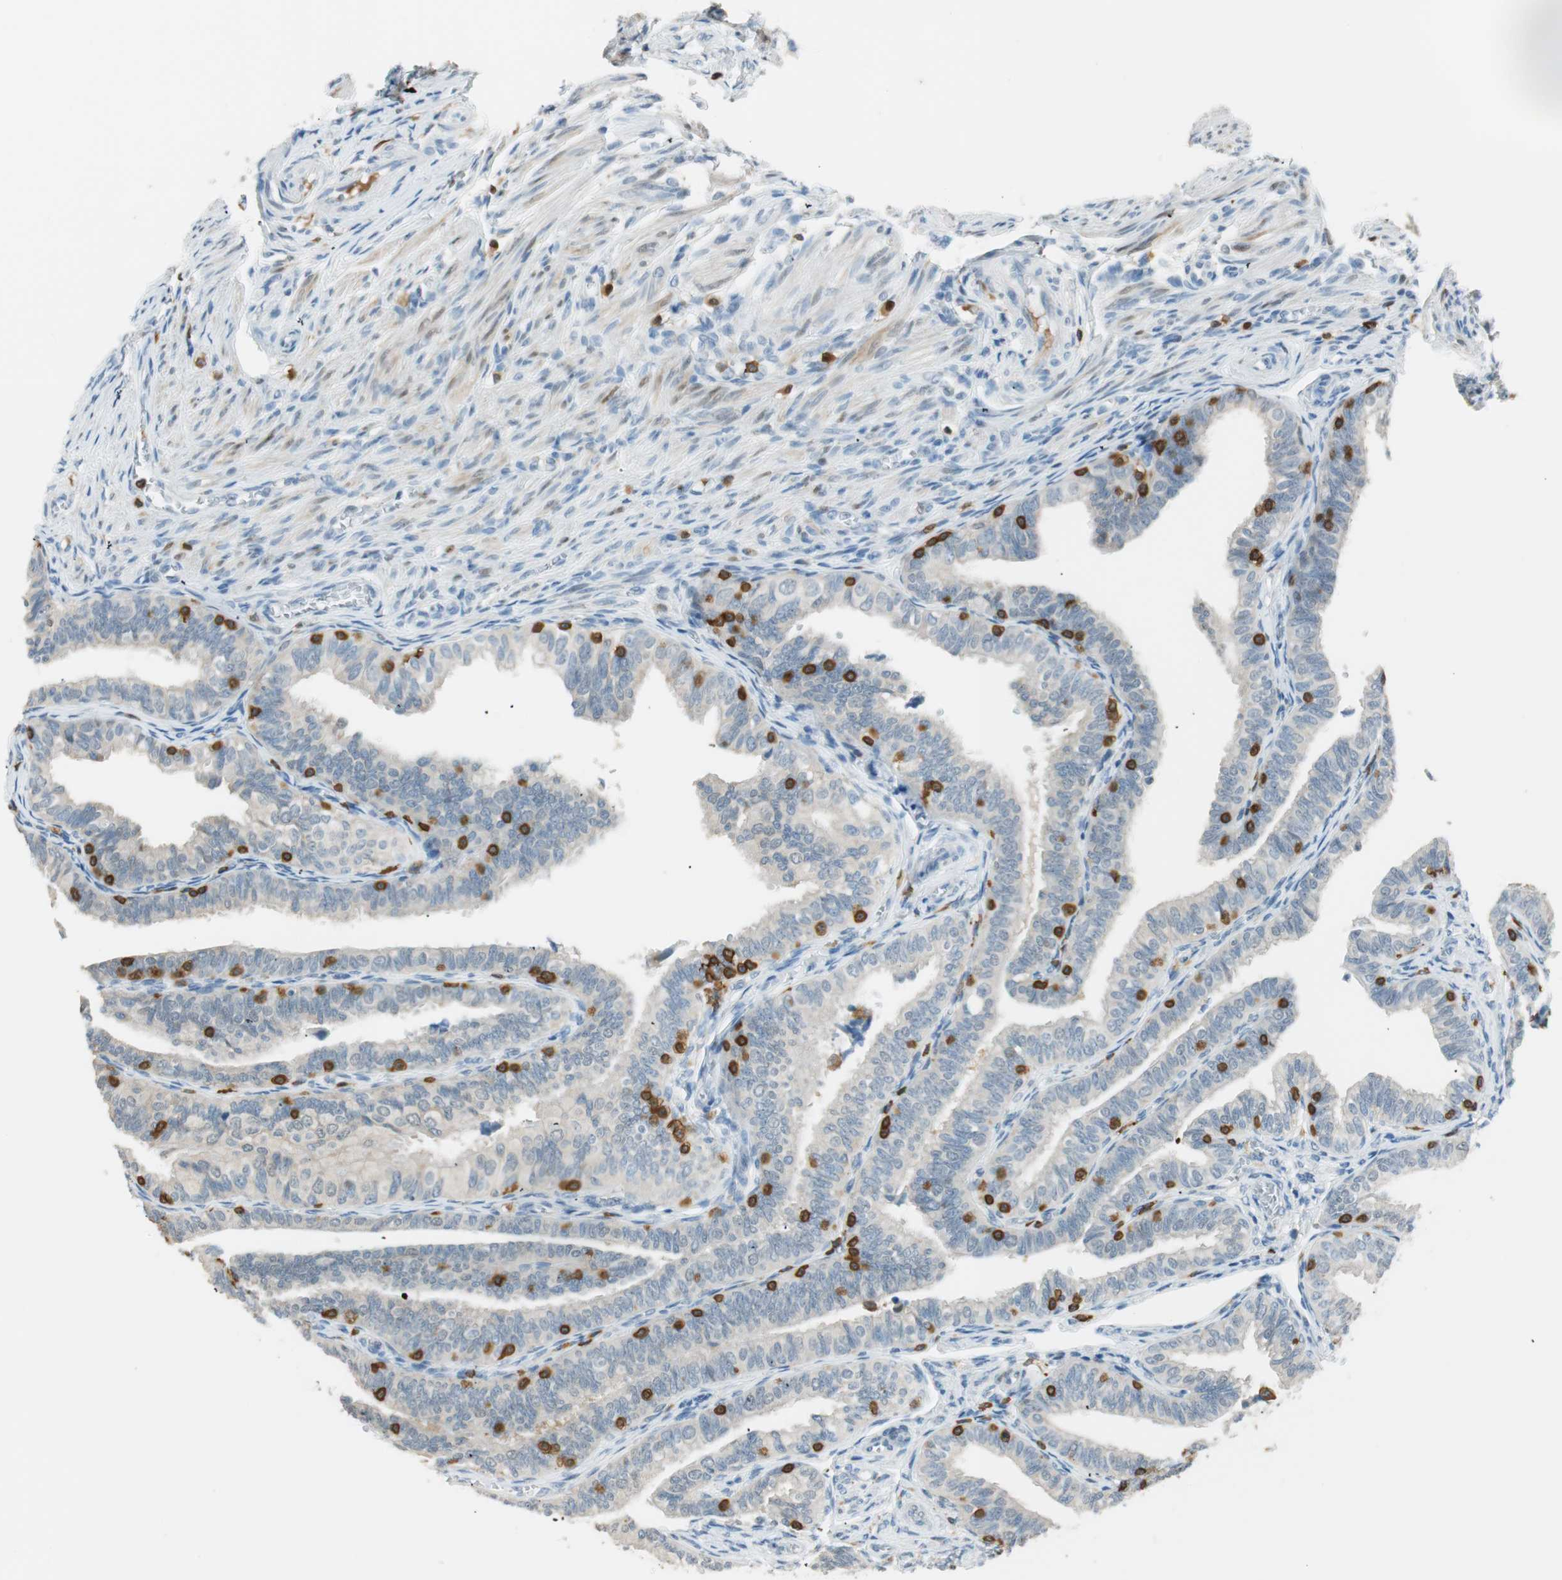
{"staining": {"intensity": "weak", "quantity": ">75%", "location": "cytoplasmic/membranous"}, "tissue": "fallopian tube", "cell_type": "Glandular cells", "image_type": "normal", "snomed": [{"axis": "morphology", "description": "Normal tissue, NOS"}, {"axis": "topography", "description": "Fallopian tube"}], "caption": "Weak cytoplasmic/membranous staining for a protein is identified in about >75% of glandular cells of benign fallopian tube using IHC.", "gene": "HPGD", "patient": {"sex": "female", "age": 46}}